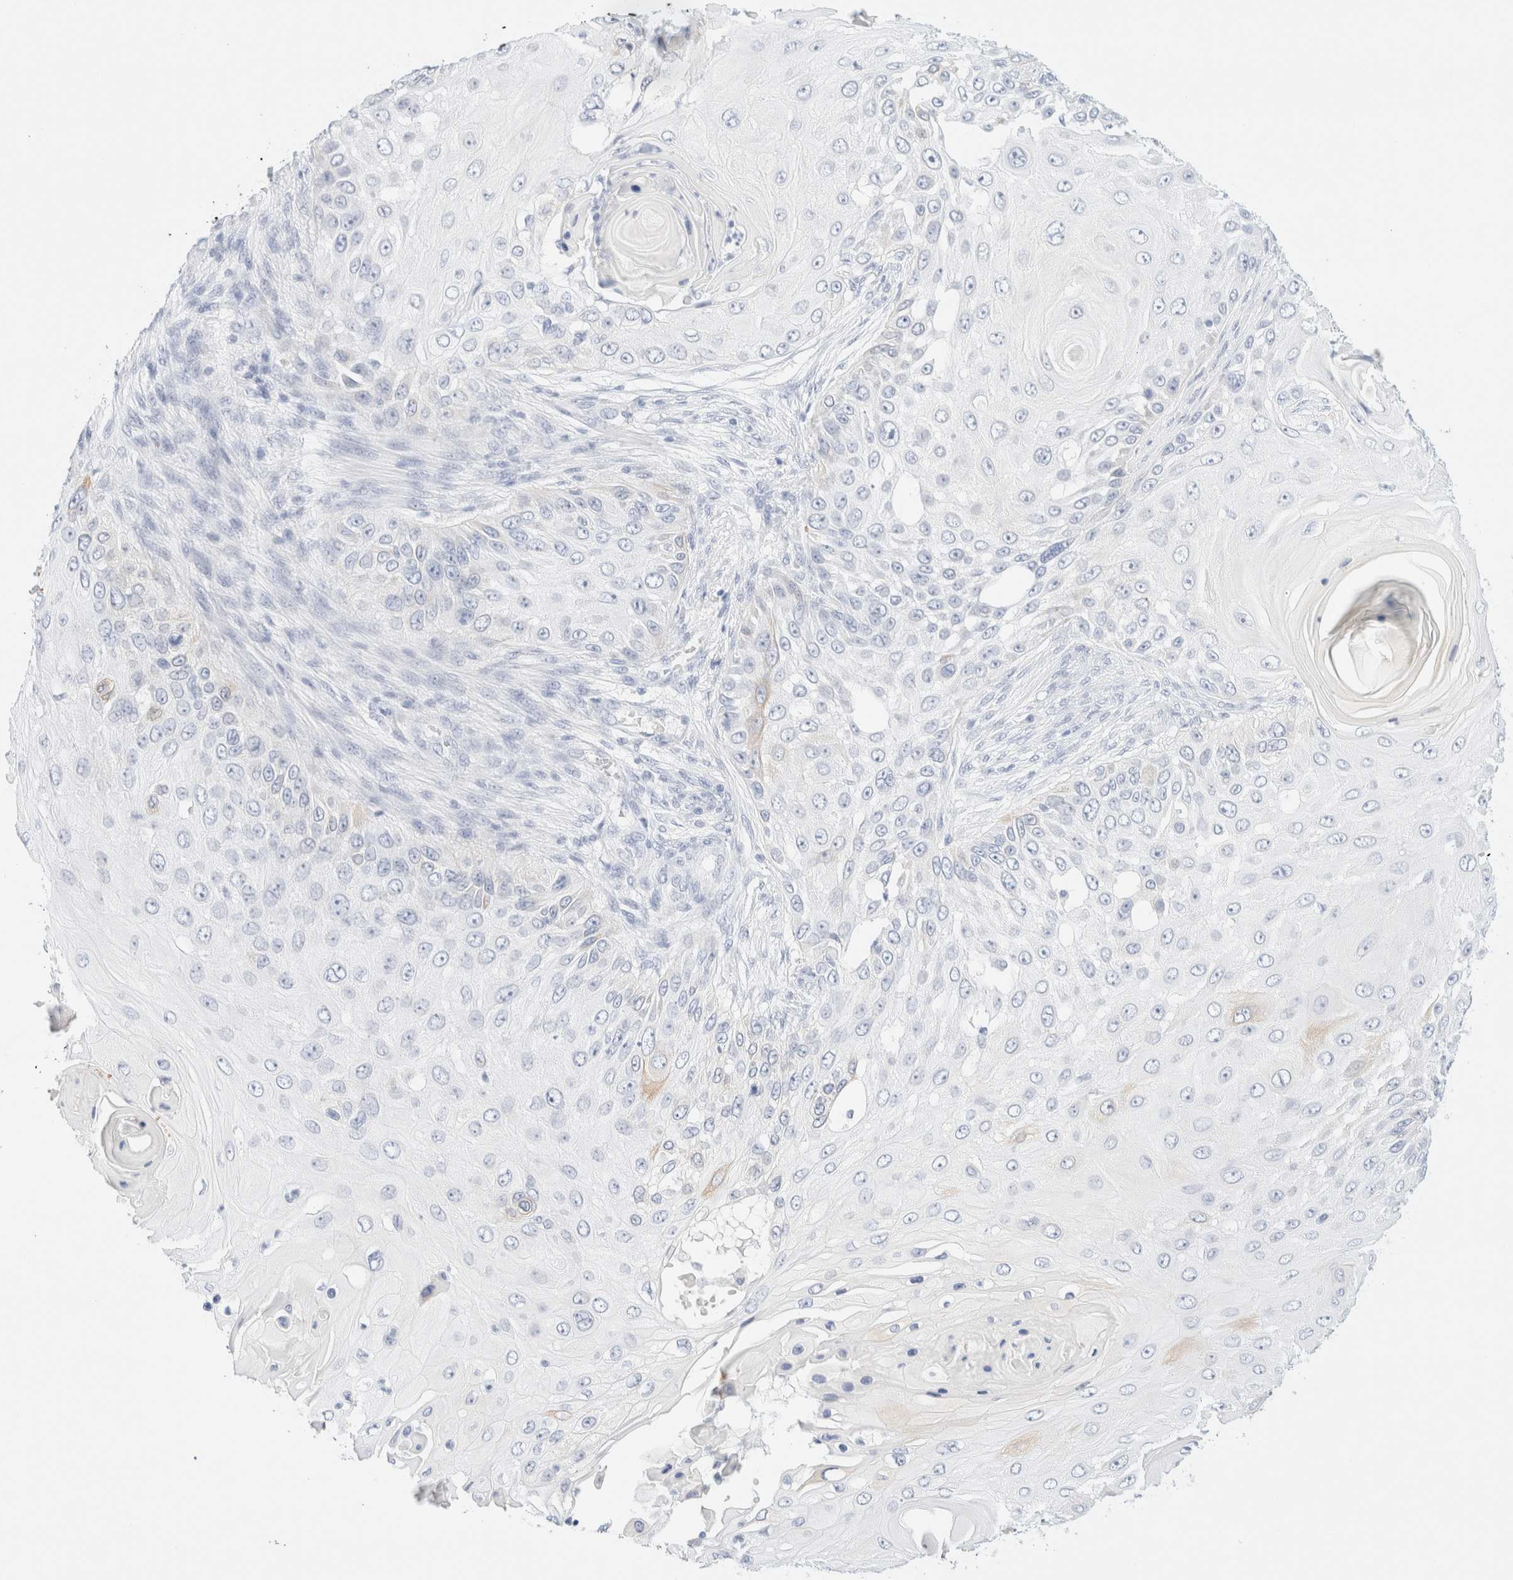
{"staining": {"intensity": "negative", "quantity": "none", "location": "none"}, "tissue": "skin cancer", "cell_type": "Tumor cells", "image_type": "cancer", "snomed": [{"axis": "morphology", "description": "Squamous cell carcinoma, NOS"}, {"axis": "topography", "description": "Skin"}], "caption": "High power microscopy image of an immunohistochemistry micrograph of skin cancer, revealing no significant expression in tumor cells.", "gene": "KRT15", "patient": {"sex": "female", "age": 44}}